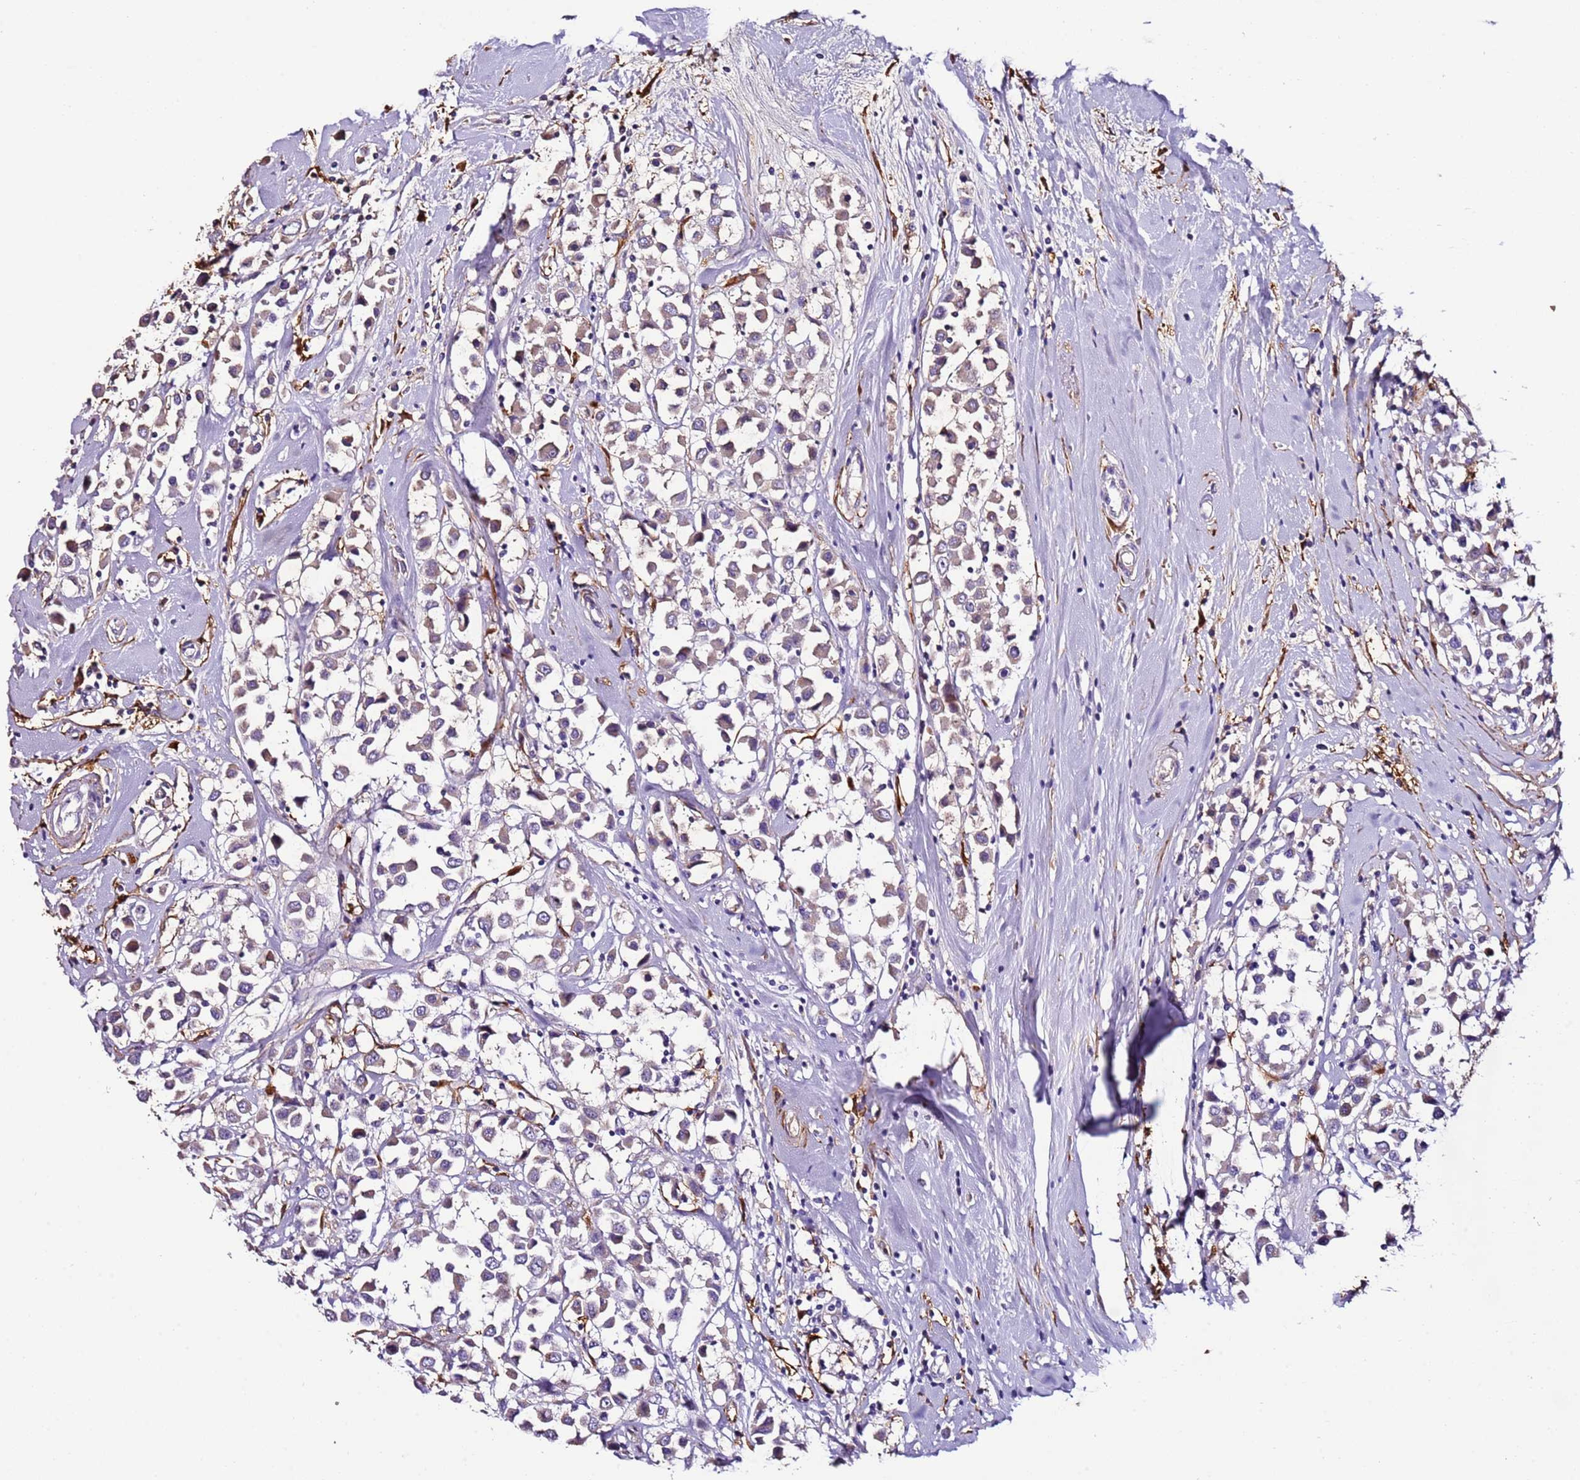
{"staining": {"intensity": "negative", "quantity": "none", "location": "none"}, "tissue": "breast cancer", "cell_type": "Tumor cells", "image_type": "cancer", "snomed": [{"axis": "morphology", "description": "Duct carcinoma"}, {"axis": "topography", "description": "Breast"}], "caption": "Immunohistochemical staining of infiltrating ductal carcinoma (breast) reveals no significant positivity in tumor cells. The staining is performed using DAB (3,3'-diaminobenzidine) brown chromogen with nuclei counter-stained in using hematoxylin.", "gene": "FAM174C", "patient": {"sex": "female", "age": 61}}